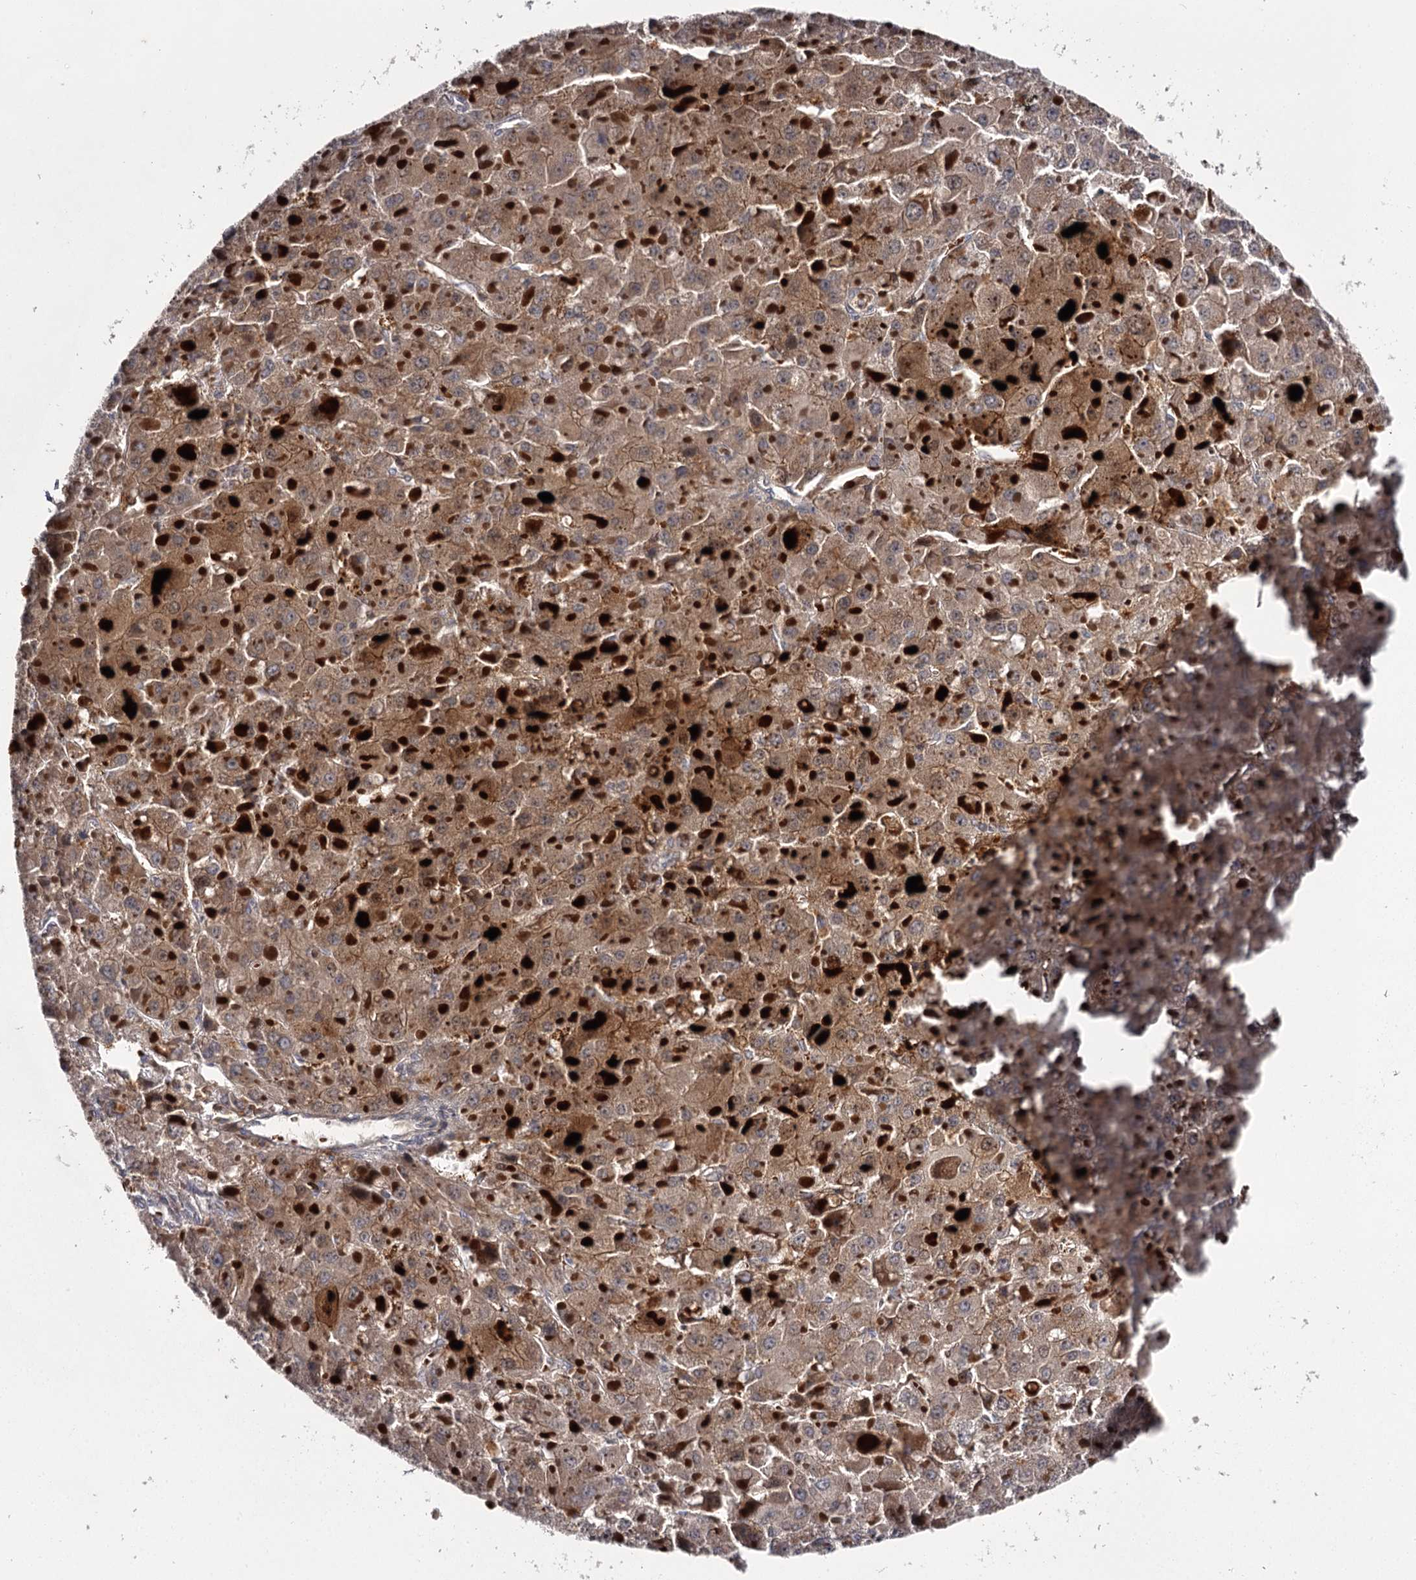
{"staining": {"intensity": "moderate", "quantity": ">75%", "location": "cytoplasmic/membranous"}, "tissue": "liver cancer", "cell_type": "Tumor cells", "image_type": "cancer", "snomed": [{"axis": "morphology", "description": "Carcinoma, Hepatocellular, NOS"}, {"axis": "topography", "description": "Liver"}], "caption": "Approximately >75% of tumor cells in human liver hepatocellular carcinoma show moderate cytoplasmic/membranous protein positivity as visualized by brown immunohistochemical staining.", "gene": "RASSF6", "patient": {"sex": "female", "age": 73}}